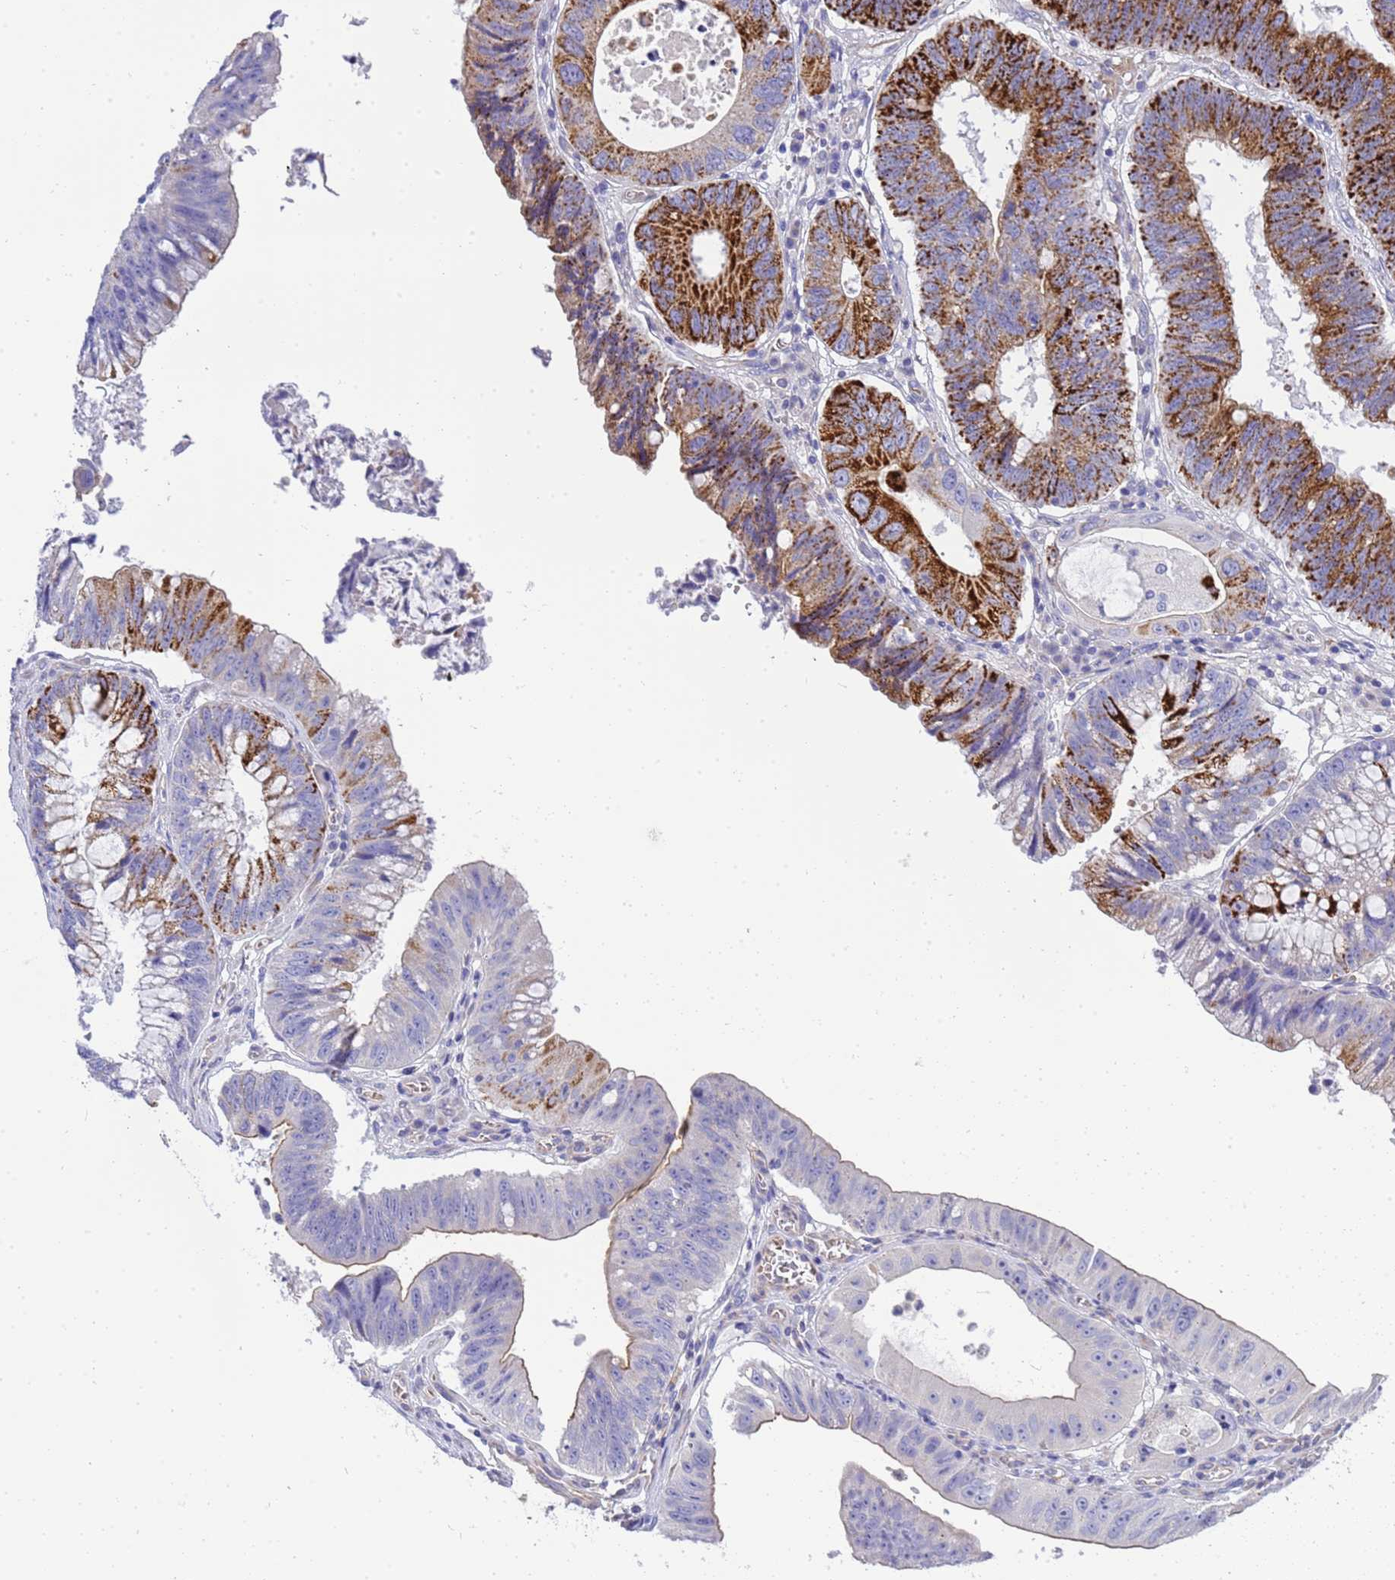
{"staining": {"intensity": "strong", "quantity": "25%-75%", "location": "cytoplasmic/membranous"}, "tissue": "stomach cancer", "cell_type": "Tumor cells", "image_type": "cancer", "snomed": [{"axis": "morphology", "description": "Adenocarcinoma, NOS"}, {"axis": "topography", "description": "Stomach"}], "caption": "IHC of adenocarcinoma (stomach) reveals high levels of strong cytoplasmic/membranous expression in about 25%-75% of tumor cells.", "gene": "RIPPLY2", "patient": {"sex": "male", "age": 59}}